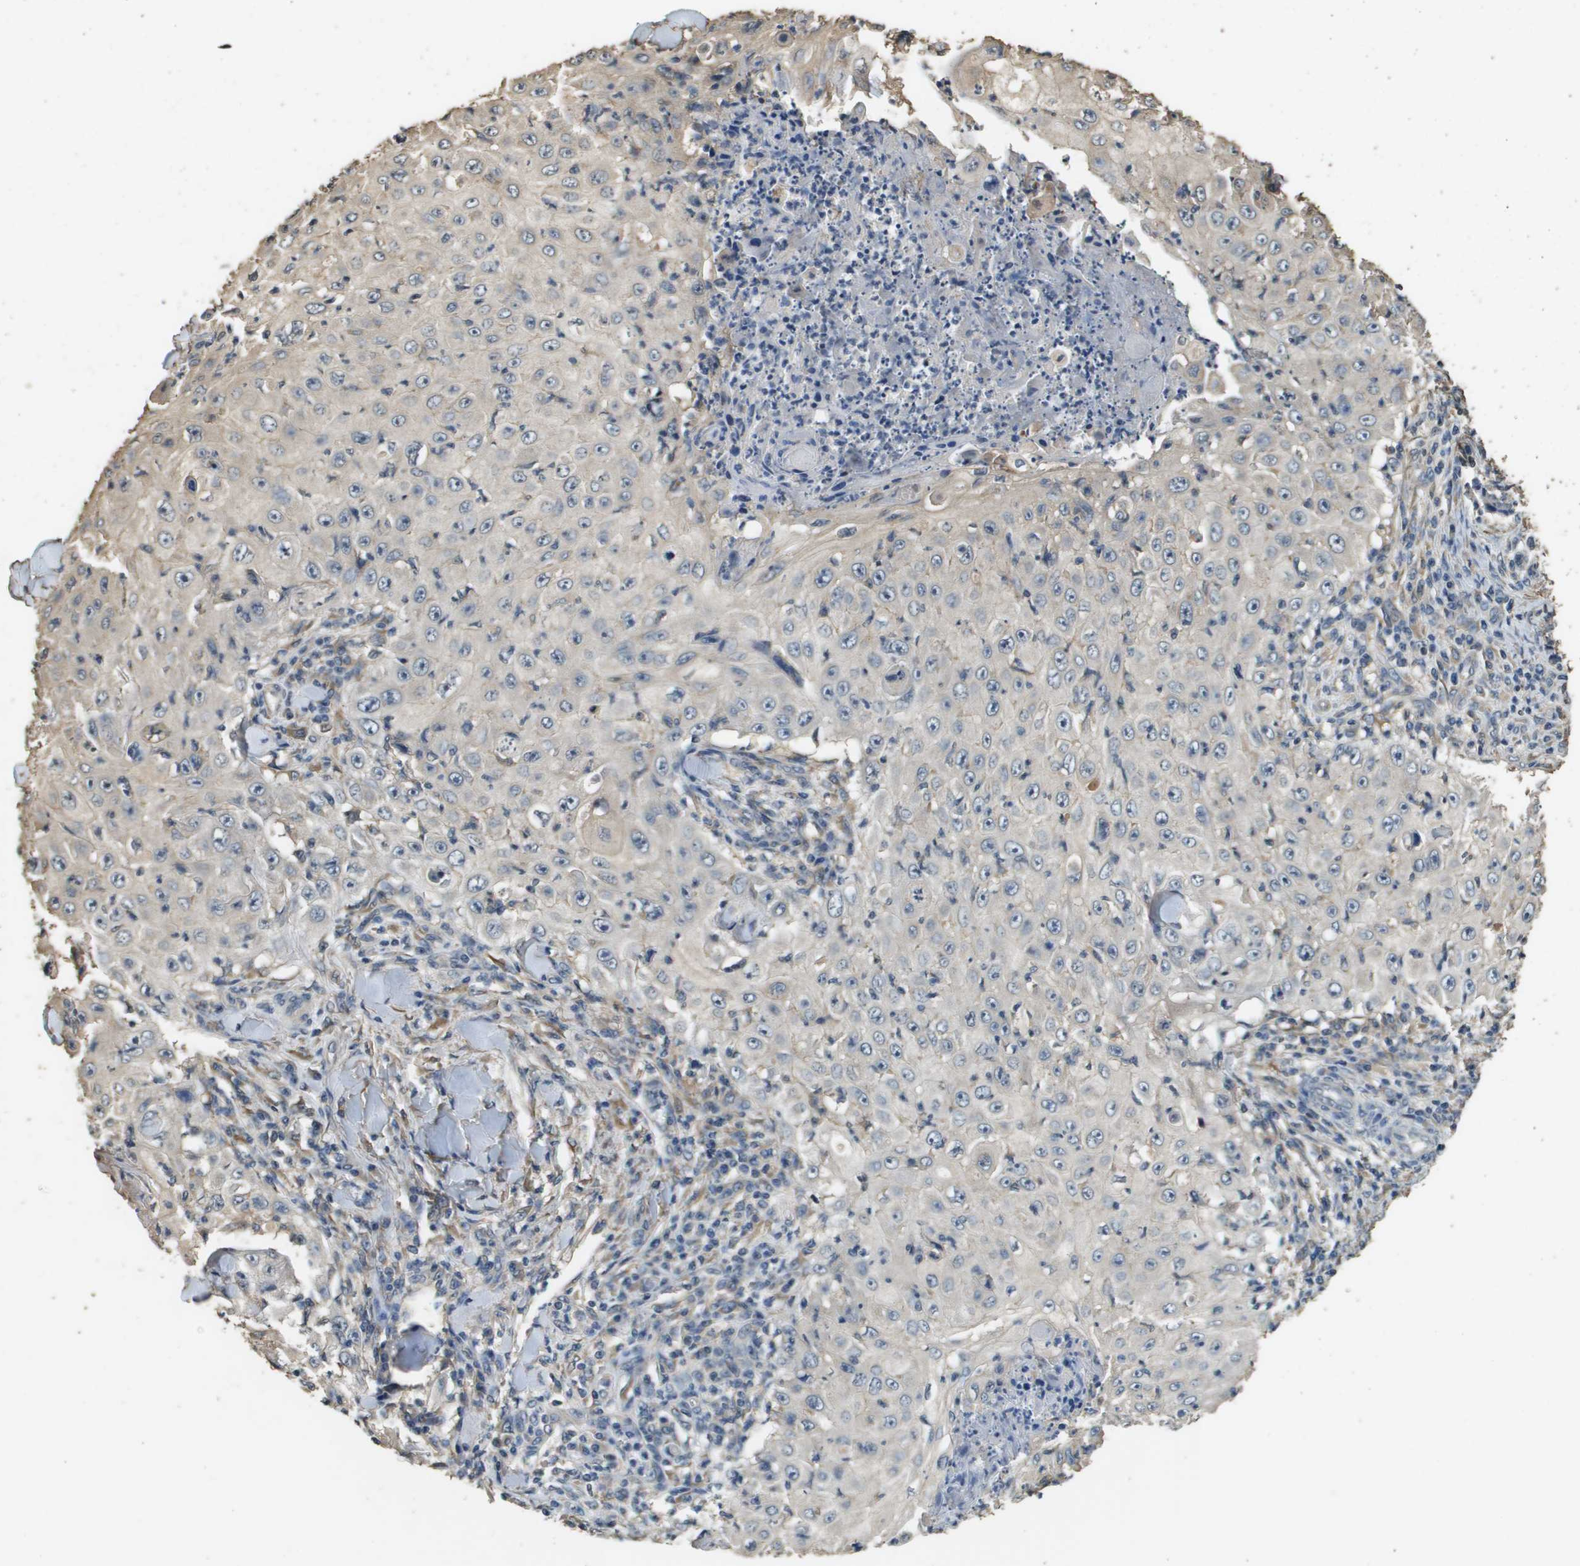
{"staining": {"intensity": "negative", "quantity": "none", "location": "none"}, "tissue": "skin cancer", "cell_type": "Tumor cells", "image_type": "cancer", "snomed": [{"axis": "morphology", "description": "Squamous cell carcinoma, NOS"}, {"axis": "topography", "description": "Skin"}], "caption": "Tumor cells are negative for brown protein staining in skin squamous cell carcinoma.", "gene": "RAB6B", "patient": {"sex": "male", "age": 86}}